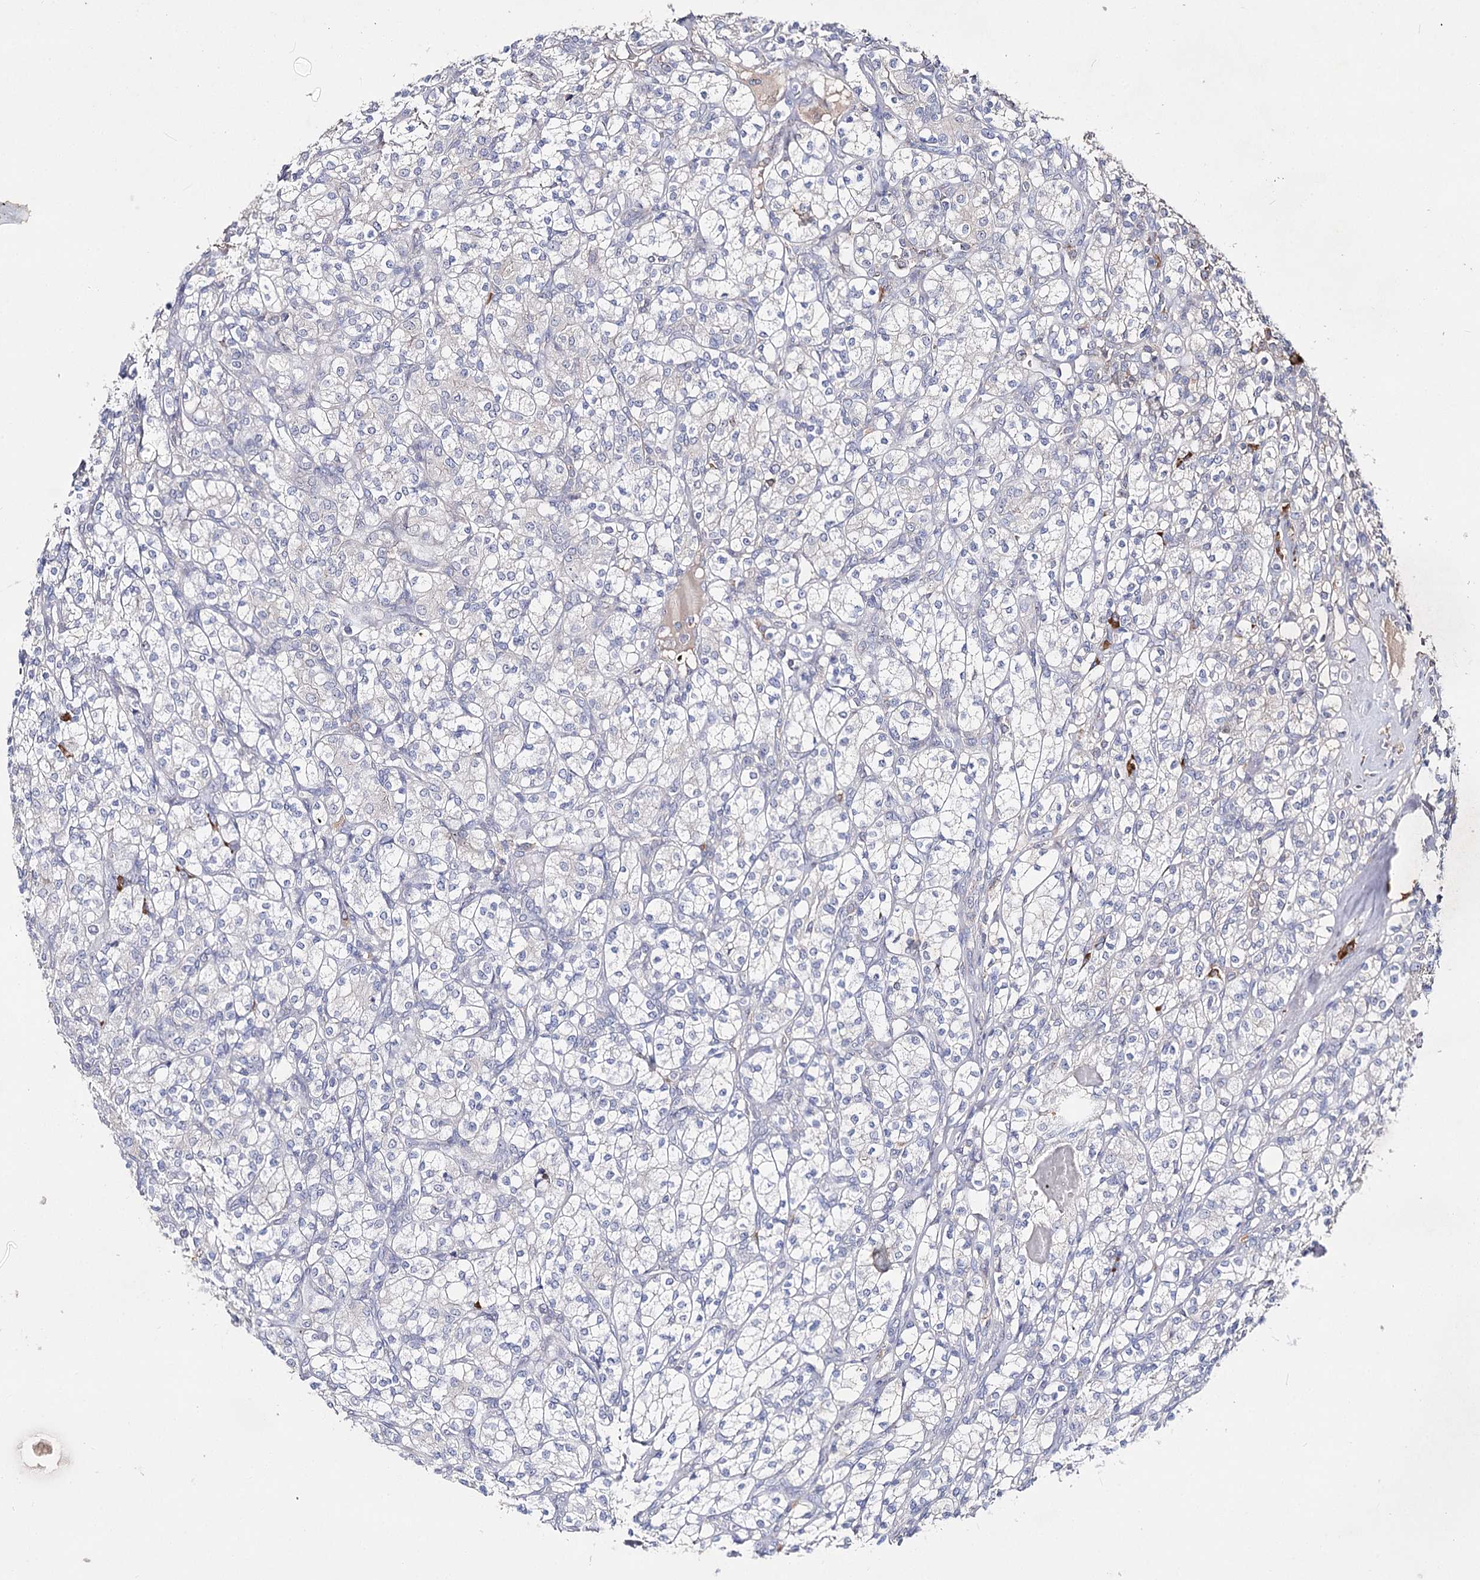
{"staining": {"intensity": "negative", "quantity": "none", "location": "none"}, "tissue": "renal cancer", "cell_type": "Tumor cells", "image_type": "cancer", "snomed": [{"axis": "morphology", "description": "Adenocarcinoma, NOS"}, {"axis": "topography", "description": "Kidney"}], "caption": "Renal cancer stained for a protein using immunohistochemistry (IHC) demonstrates no expression tumor cells.", "gene": "IL1RAP", "patient": {"sex": "male", "age": 77}}